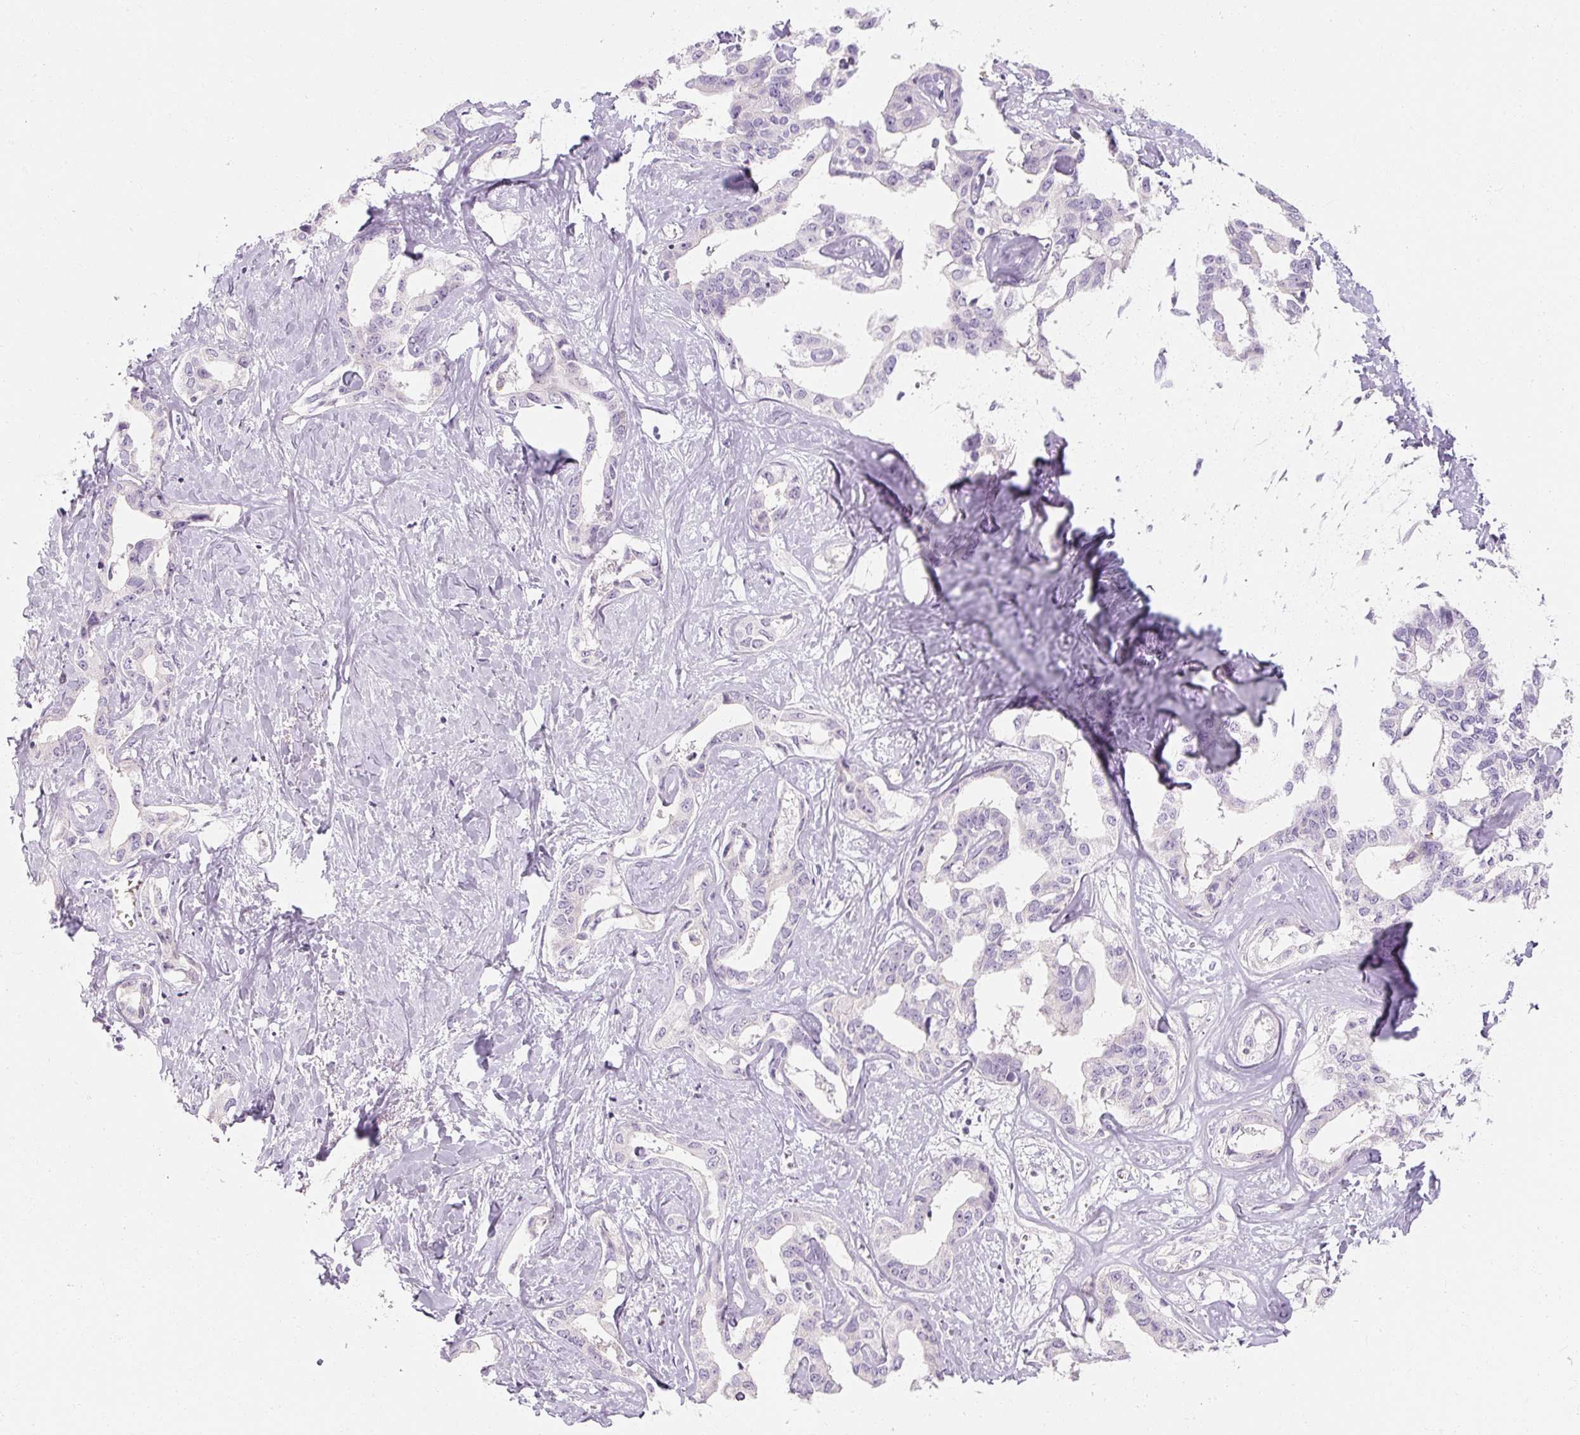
{"staining": {"intensity": "negative", "quantity": "none", "location": "none"}, "tissue": "liver cancer", "cell_type": "Tumor cells", "image_type": "cancer", "snomed": [{"axis": "morphology", "description": "Cholangiocarcinoma"}, {"axis": "topography", "description": "Liver"}], "caption": "Liver cancer (cholangiocarcinoma) was stained to show a protein in brown. There is no significant positivity in tumor cells.", "gene": "NFE2L3", "patient": {"sex": "male", "age": 59}}